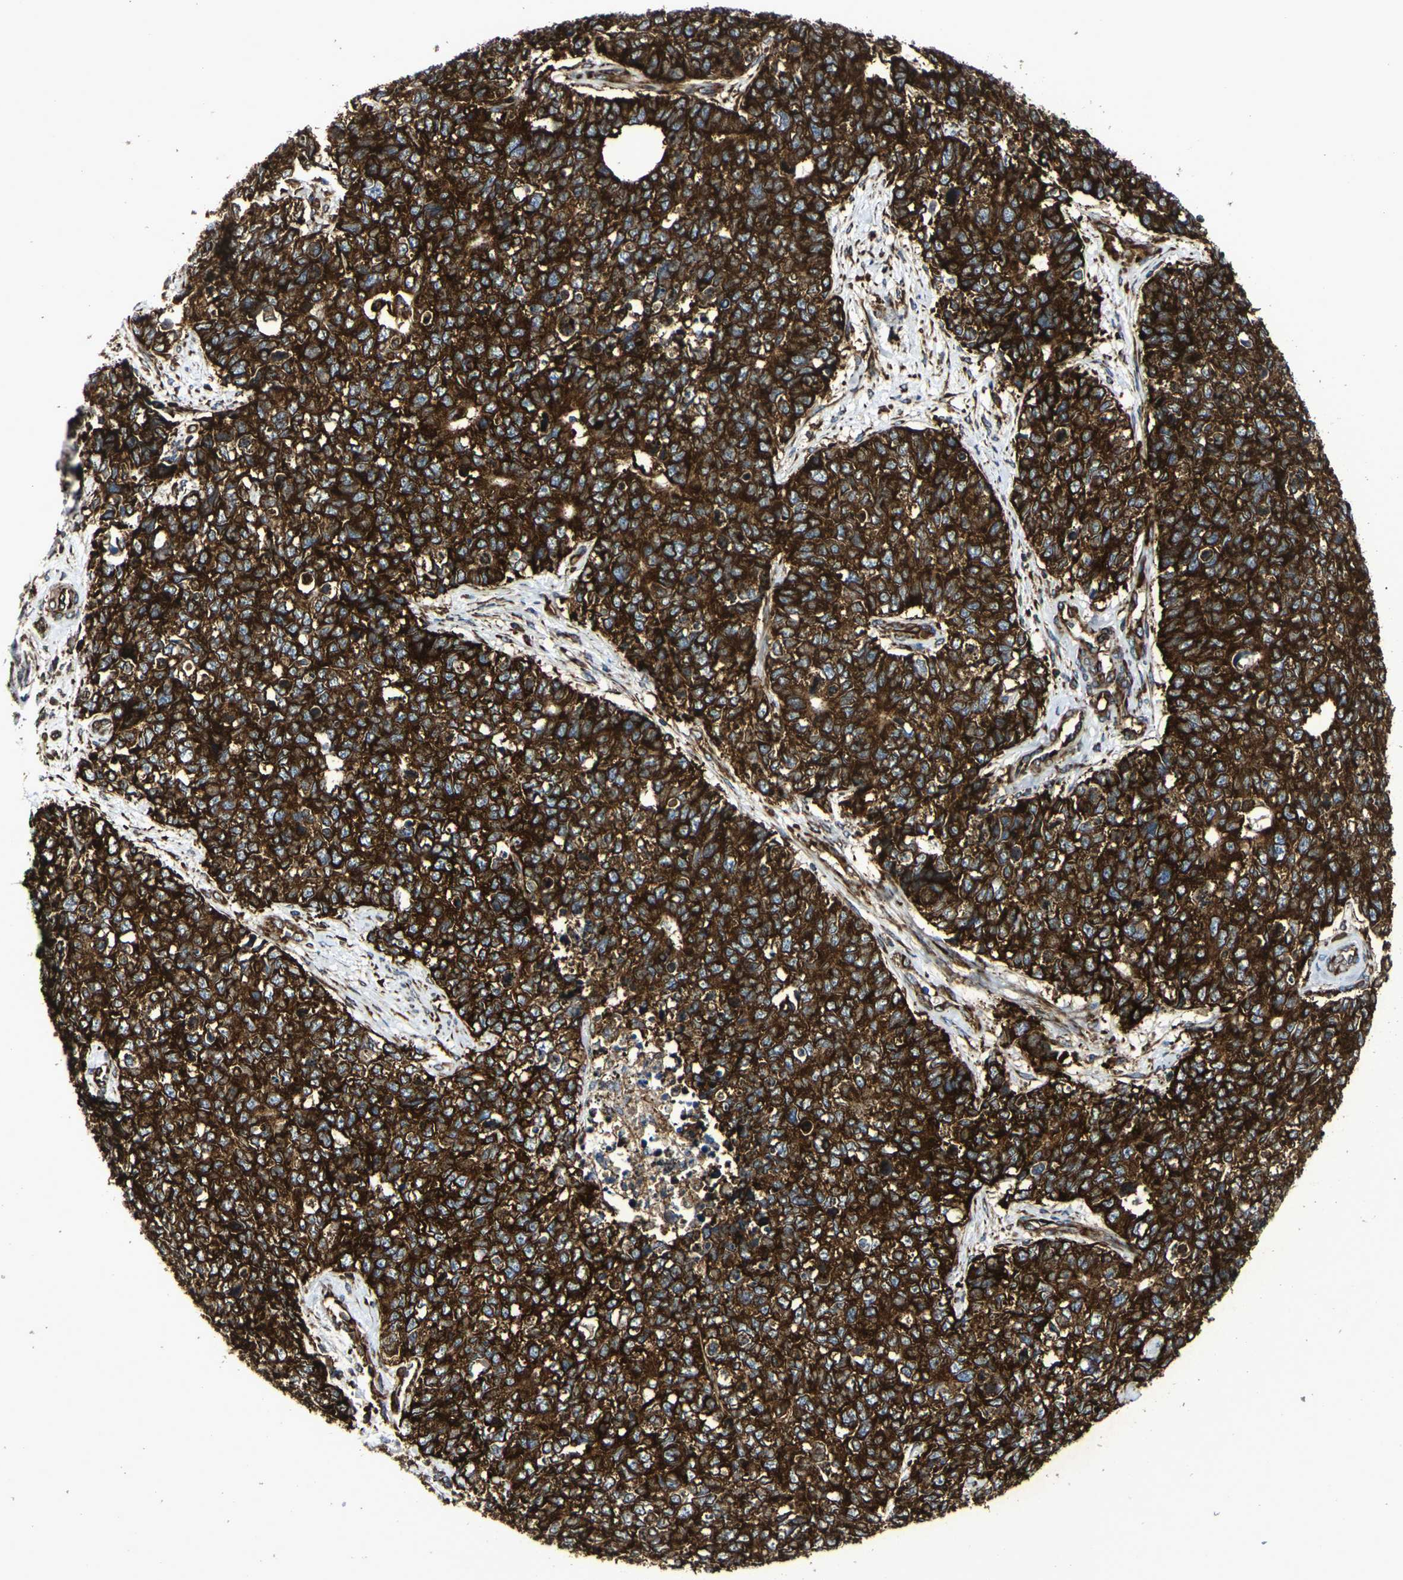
{"staining": {"intensity": "strong", "quantity": ">75%", "location": "cytoplasmic/membranous"}, "tissue": "cervical cancer", "cell_type": "Tumor cells", "image_type": "cancer", "snomed": [{"axis": "morphology", "description": "Squamous cell carcinoma, NOS"}, {"axis": "topography", "description": "Cervix"}], "caption": "Protein expression by IHC exhibits strong cytoplasmic/membranous expression in about >75% of tumor cells in cervical cancer.", "gene": "MARCHF2", "patient": {"sex": "female", "age": 63}}